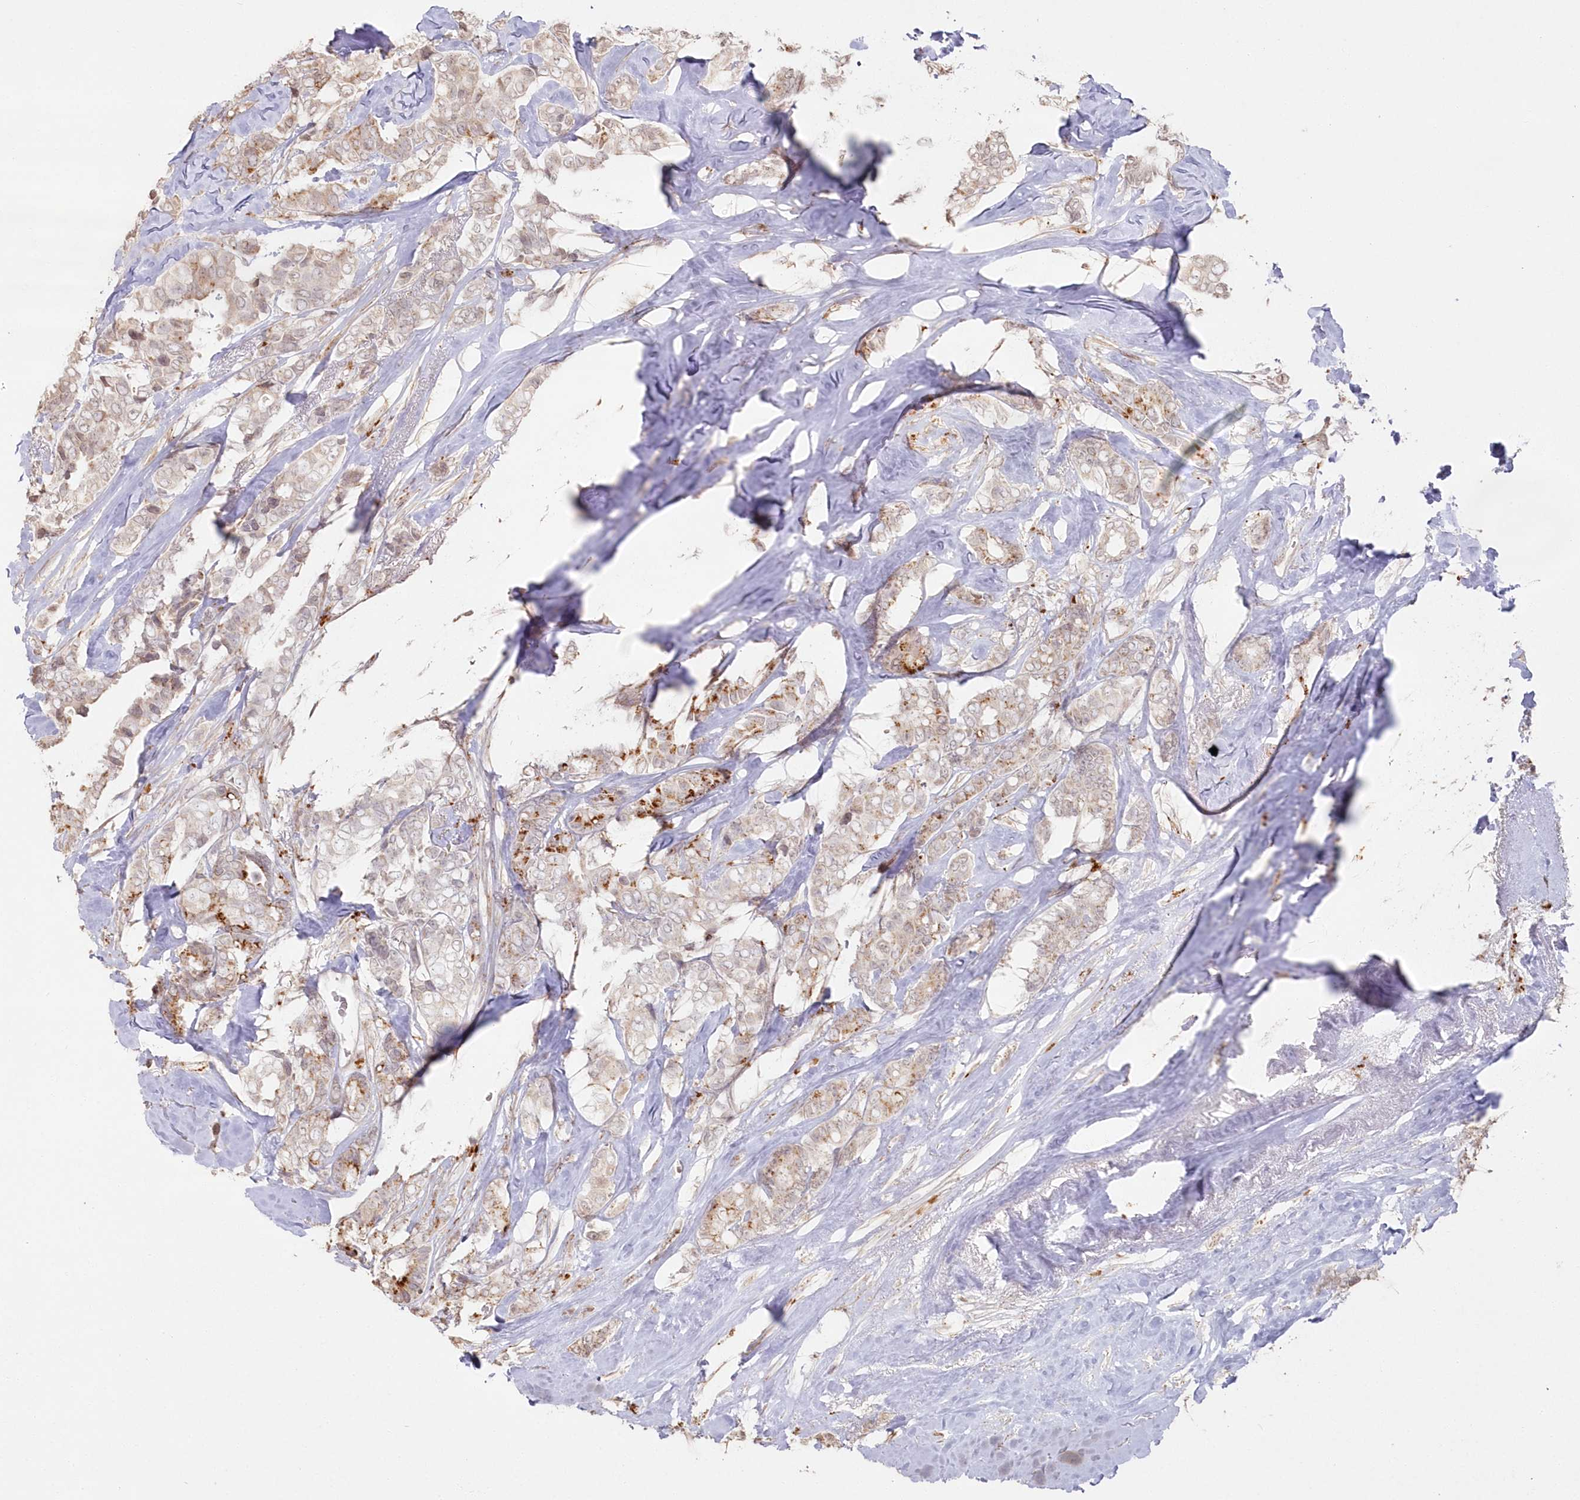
{"staining": {"intensity": "weak", "quantity": "<25%", "location": "cytoplasmic/membranous,nuclear"}, "tissue": "breast cancer", "cell_type": "Tumor cells", "image_type": "cancer", "snomed": [{"axis": "morphology", "description": "Duct carcinoma"}, {"axis": "topography", "description": "Breast"}], "caption": "This is an IHC micrograph of human breast invasive ductal carcinoma. There is no positivity in tumor cells.", "gene": "ARSB", "patient": {"sex": "female", "age": 40}}